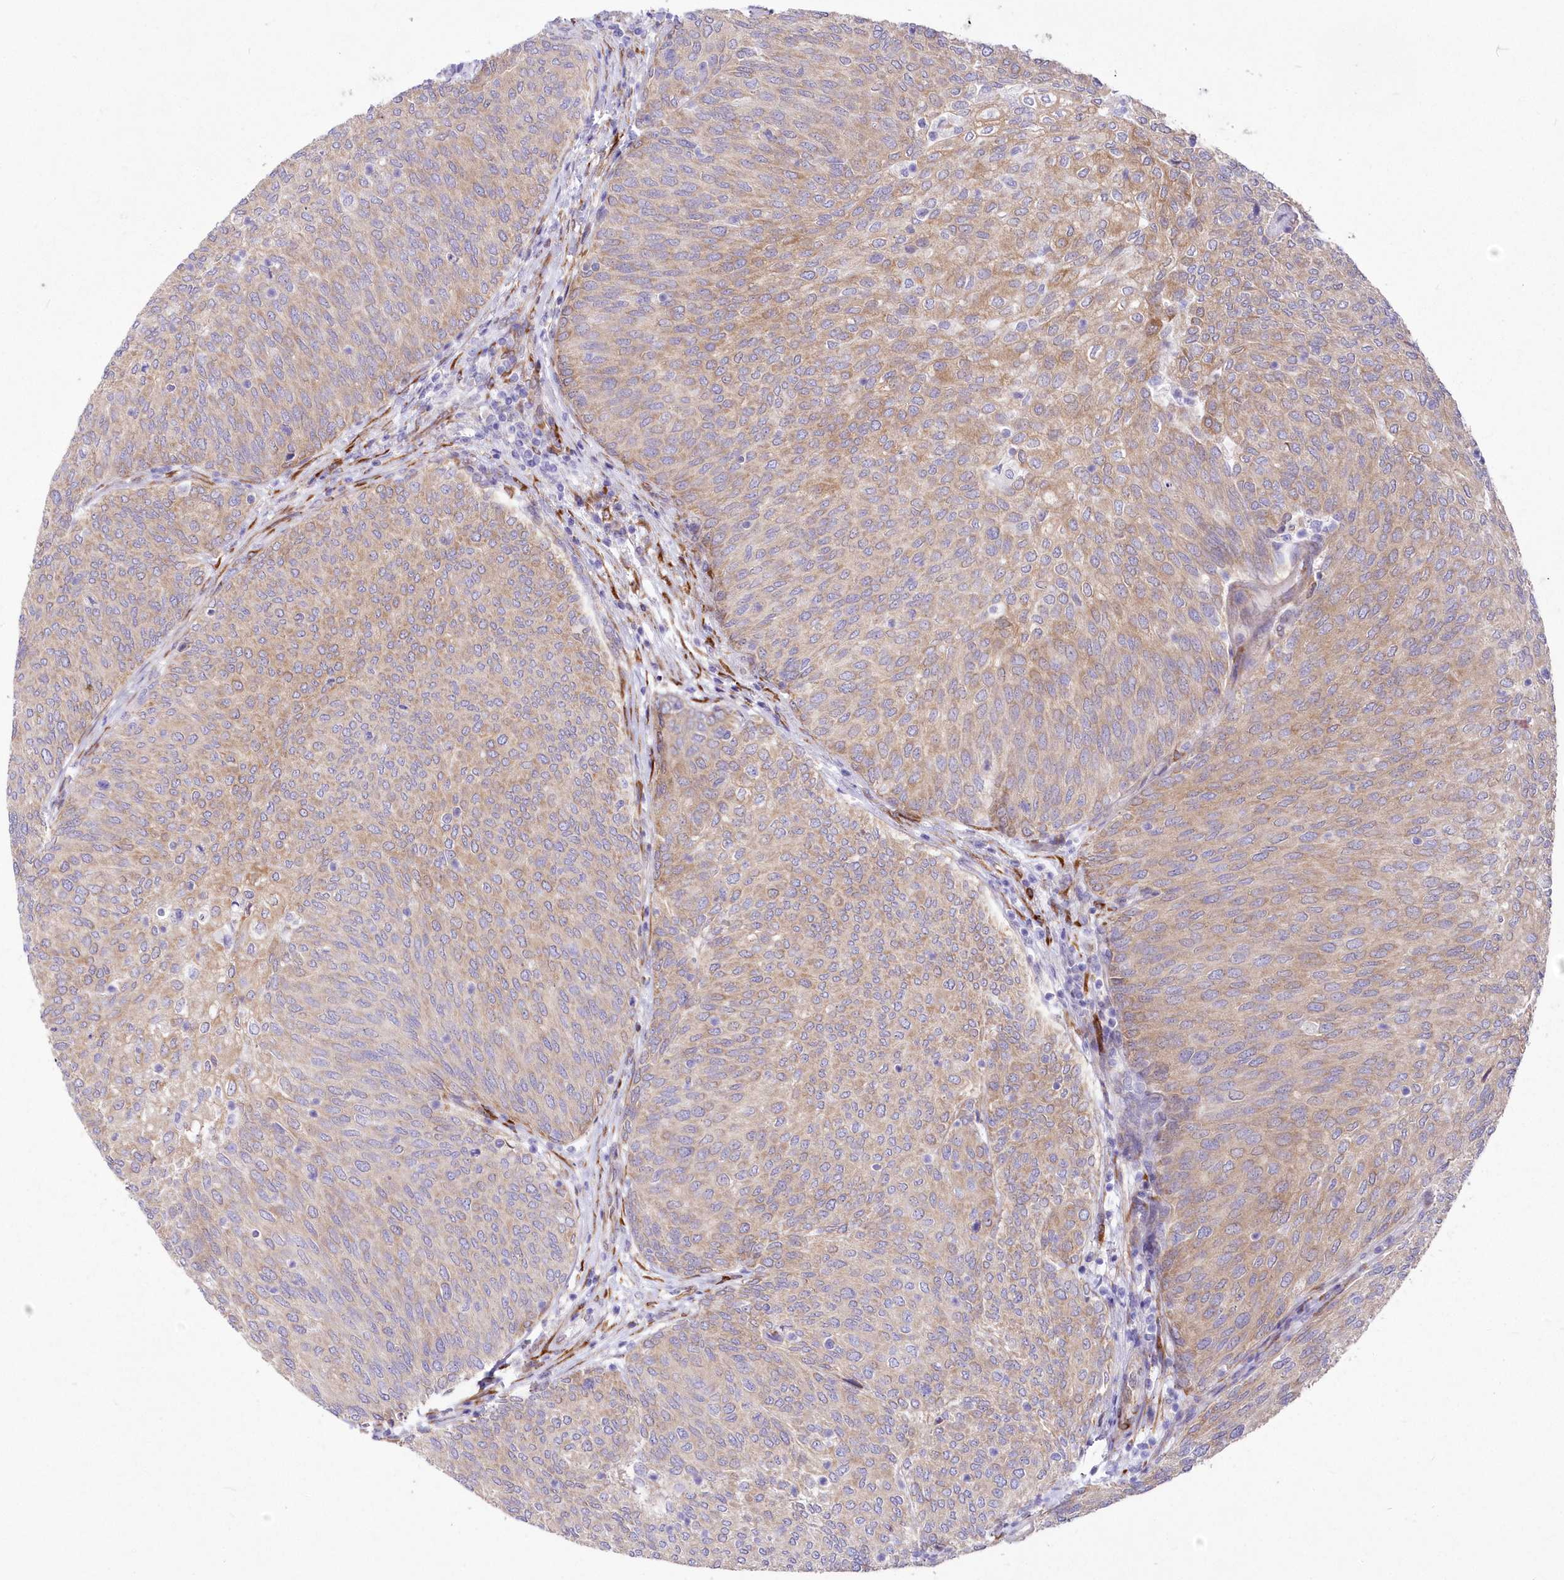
{"staining": {"intensity": "moderate", "quantity": ">75%", "location": "cytoplasmic/membranous"}, "tissue": "urothelial cancer", "cell_type": "Tumor cells", "image_type": "cancer", "snomed": [{"axis": "morphology", "description": "Urothelial carcinoma, Low grade"}, {"axis": "topography", "description": "Urinary bladder"}], "caption": "The histopathology image shows staining of urothelial cancer, revealing moderate cytoplasmic/membranous protein positivity (brown color) within tumor cells. The protein of interest is shown in brown color, while the nuclei are stained blue.", "gene": "YTHDC2", "patient": {"sex": "female", "age": 79}}